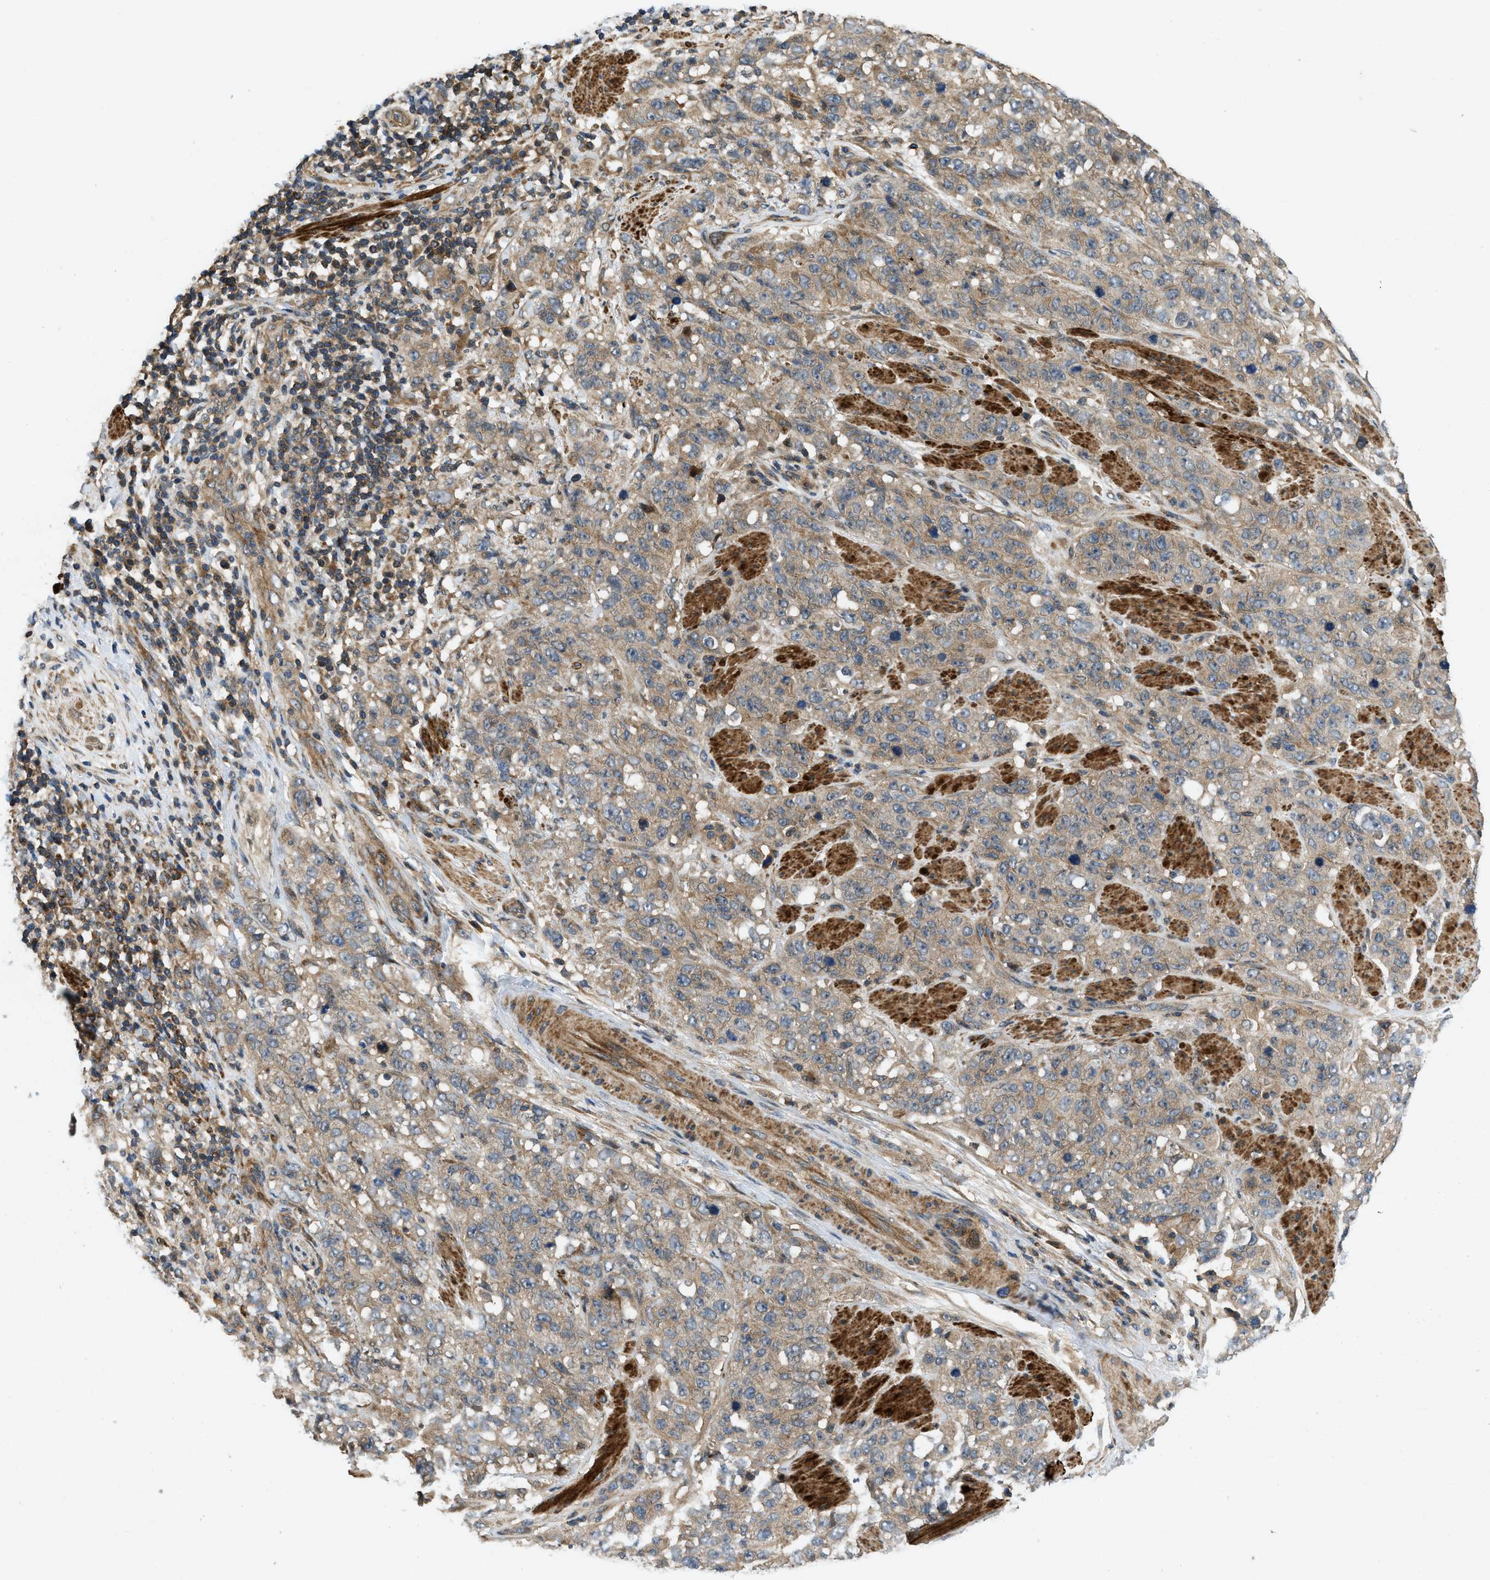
{"staining": {"intensity": "weak", "quantity": ">75%", "location": "cytoplasmic/membranous"}, "tissue": "stomach cancer", "cell_type": "Tumor cells", "image_type": "cancer", "snomed": [{"axis": "morphology", "description": "Adenocarcinoma, NOS"}, {"axis": "topography", "description": "Stomach"}], "caption": "Stomach adenocarcinoma tissue demonstrates weak cytoplasmic/membranous staining in about >75% of tumor cells", "gene": "CNNM3", "patient": {"sex": "male", "age": 48}}